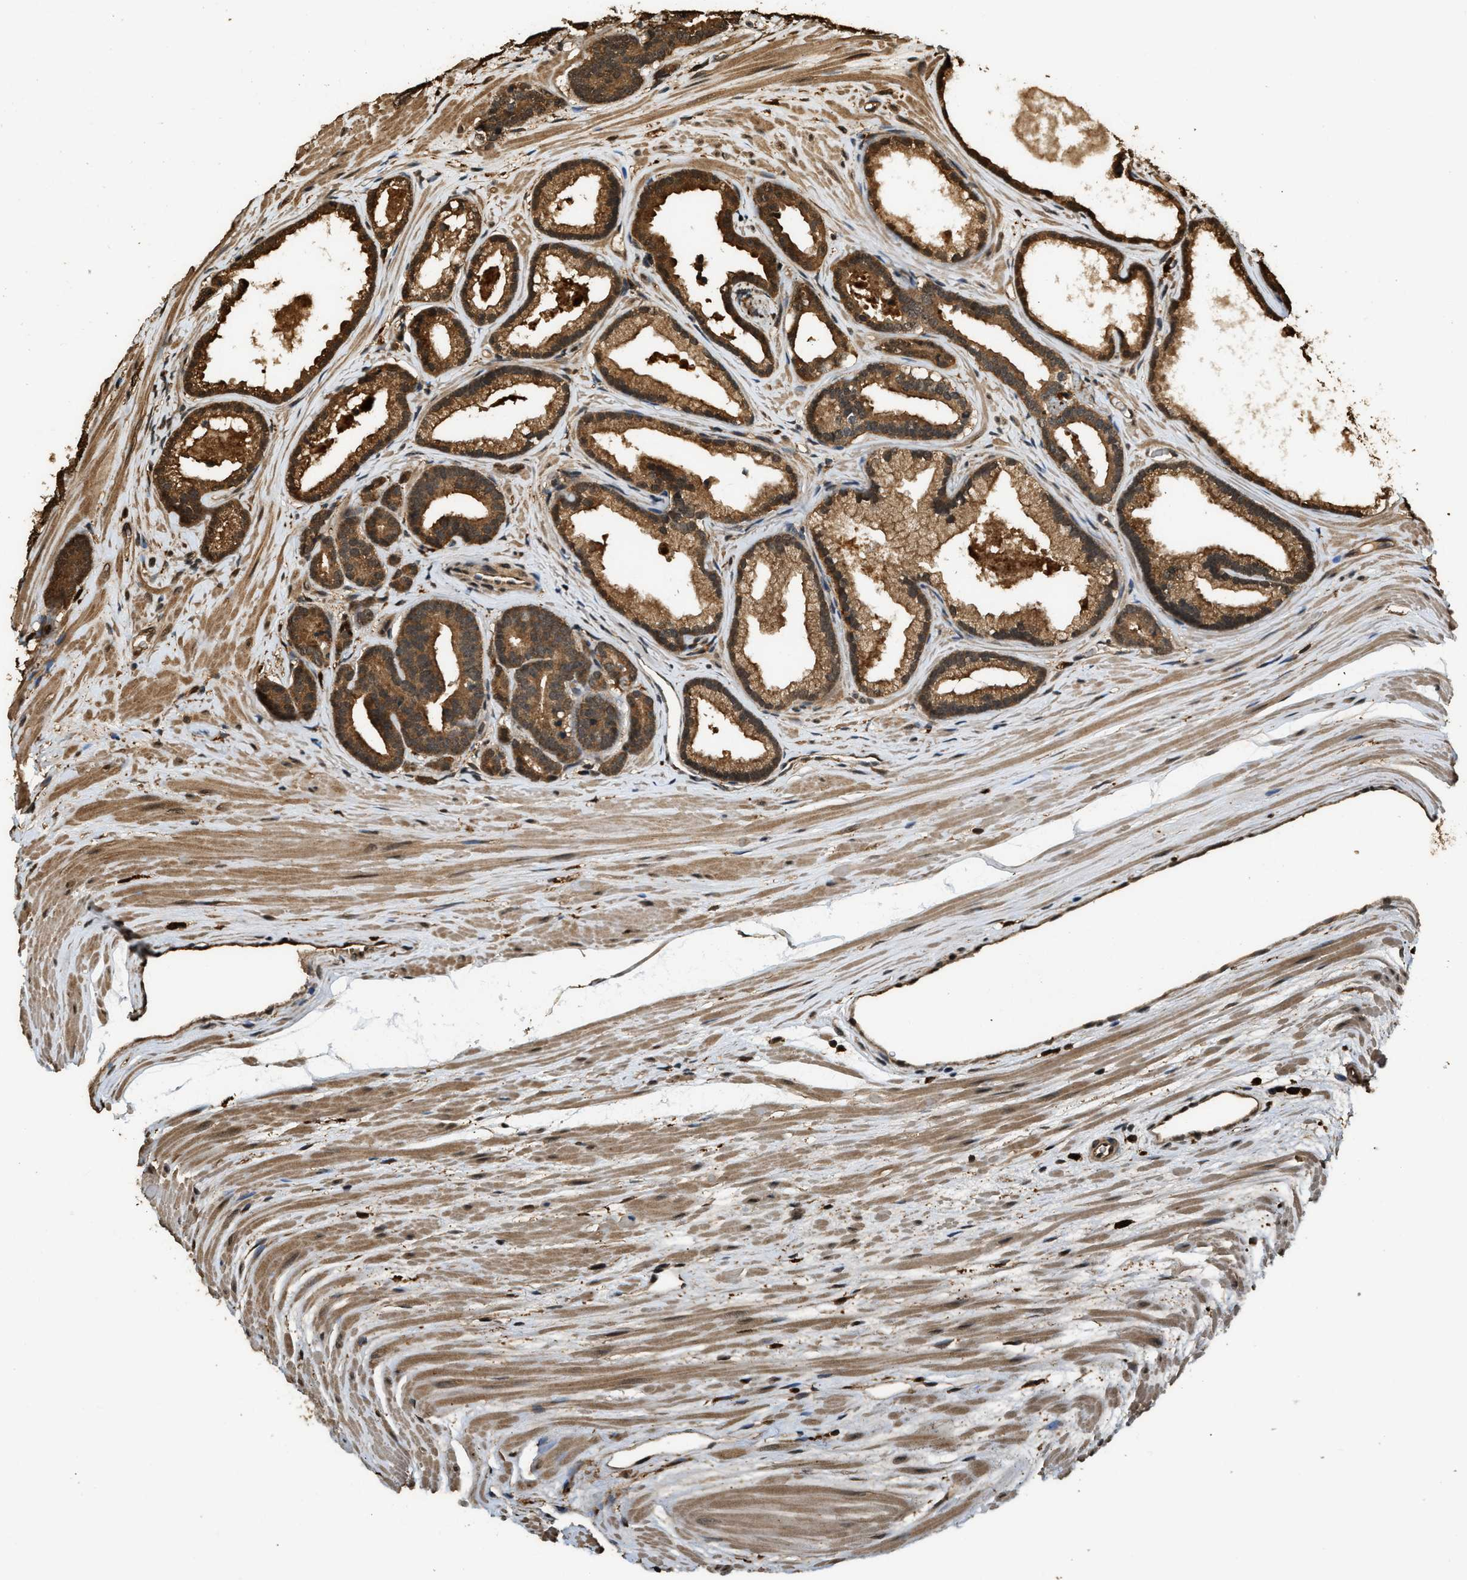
{"staining": {"intensity": "strong", "quantity": ">75%", "location": "cytoplasmic/membranous"}, "tissue": "prostate cancer", "cell_type": "Tumor cells", "image_type": "cancer", "snomed": [{"axis": "morphology", "description": "Adenocarcinoma, High grade"}, {"axis": "topography", "description": "Prostate"}], "caption": "Prostate cancer tissue displays strong cytoplasmic/membranous expression in approximately >75% of tumor cells, visualized by immunohistochemistry.", "gene": "RAP2A", "patient": {"sex": "male", "age": 60}}